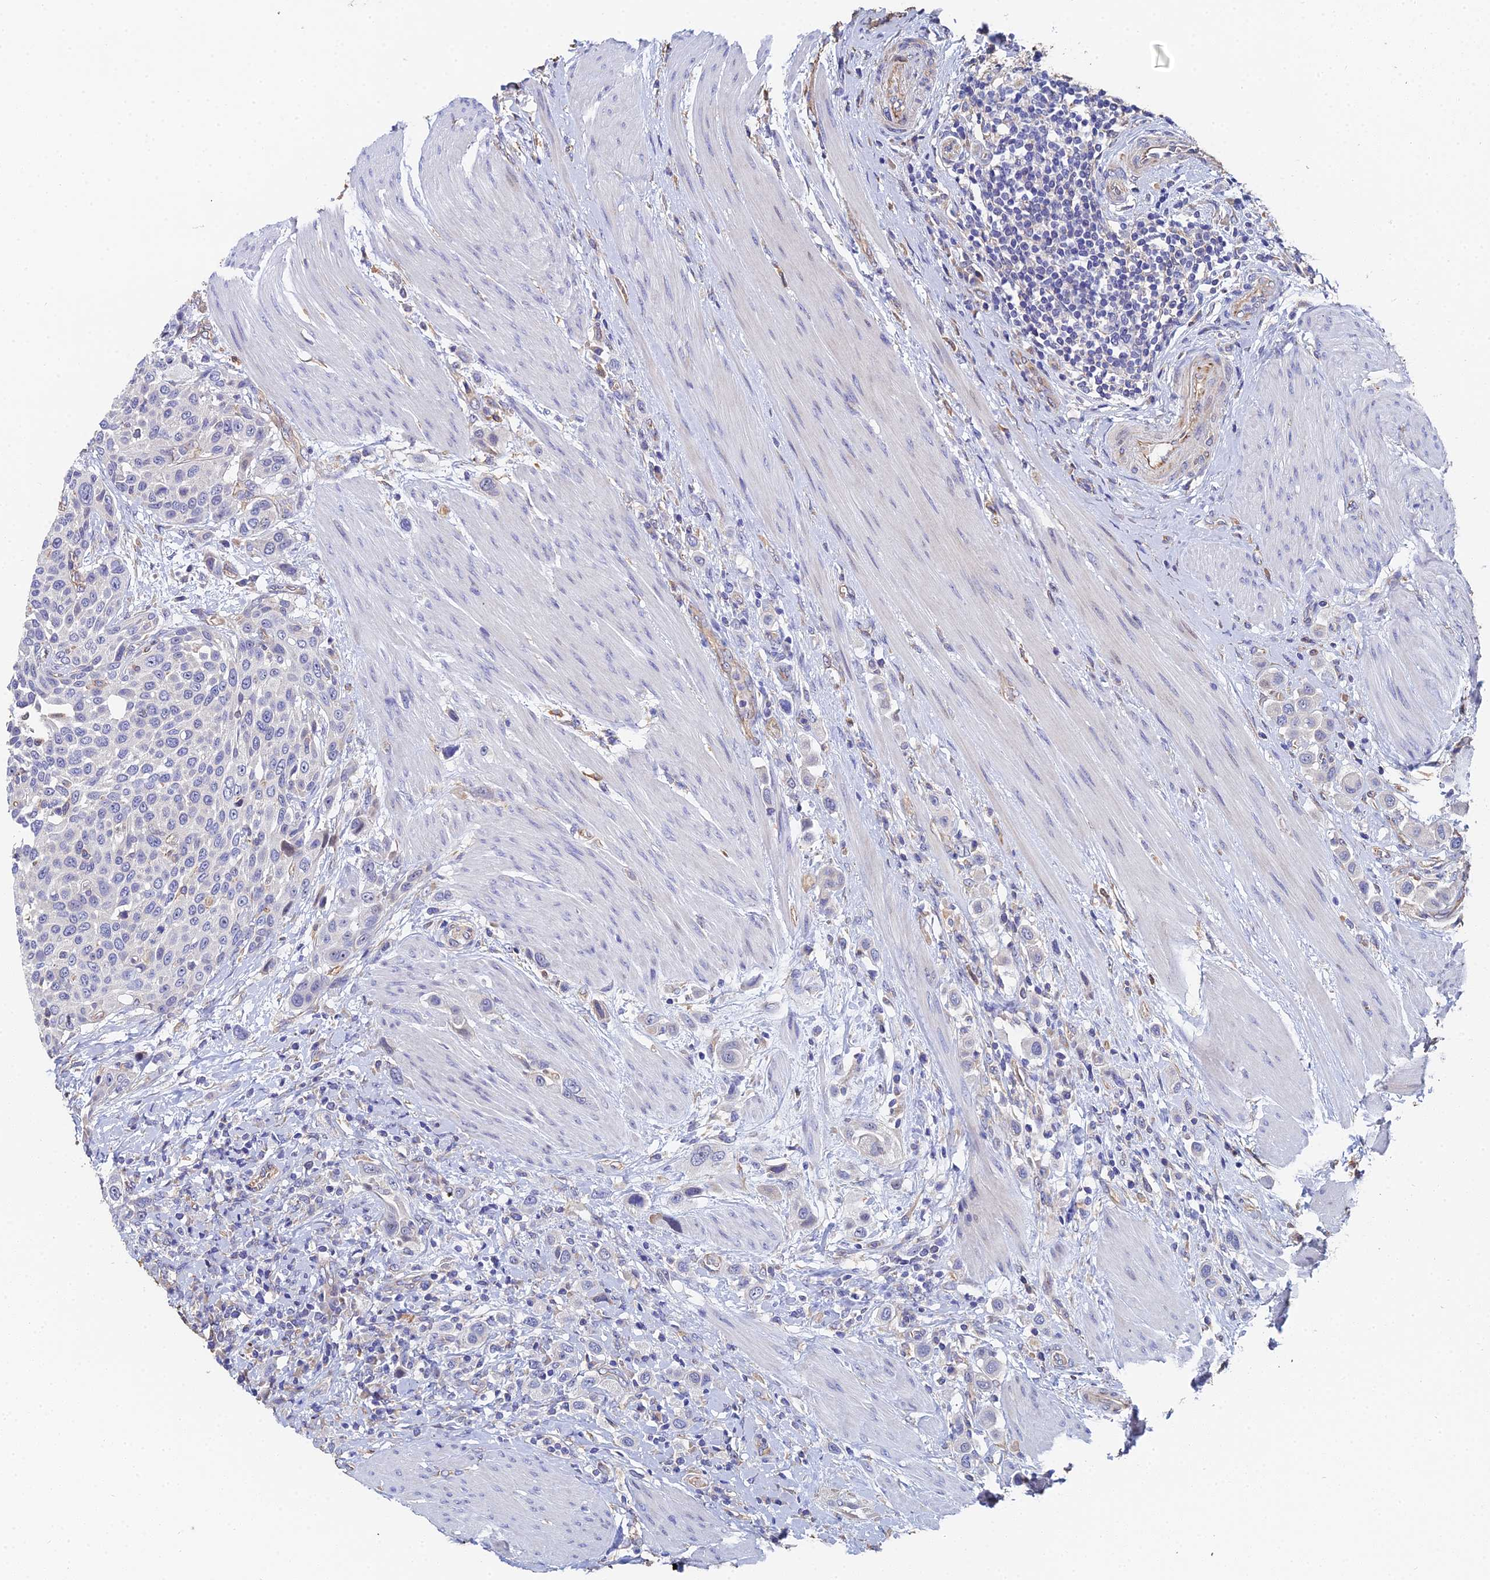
{"staining": {"intensity": "negative", "quantity": "none", "location": "none"}, "tissue": "urothelial cancer", "cell_type": "Tumor cells", "image_type": "cancer", "snomed": [{"axis": "morphology", "description": "Urothelial carcinoma, High grade"}, {"axis": "topography", "description": "Urinary bladder"}], "caption": "Immunohistochemistry photomicrograph of high-grade urothelial carcinoma stained for a protein (brown), which reveals no staining in tumor cells.", "gene": "ENSG00000268674", "patient": {"sex": "male", "age": 50}}